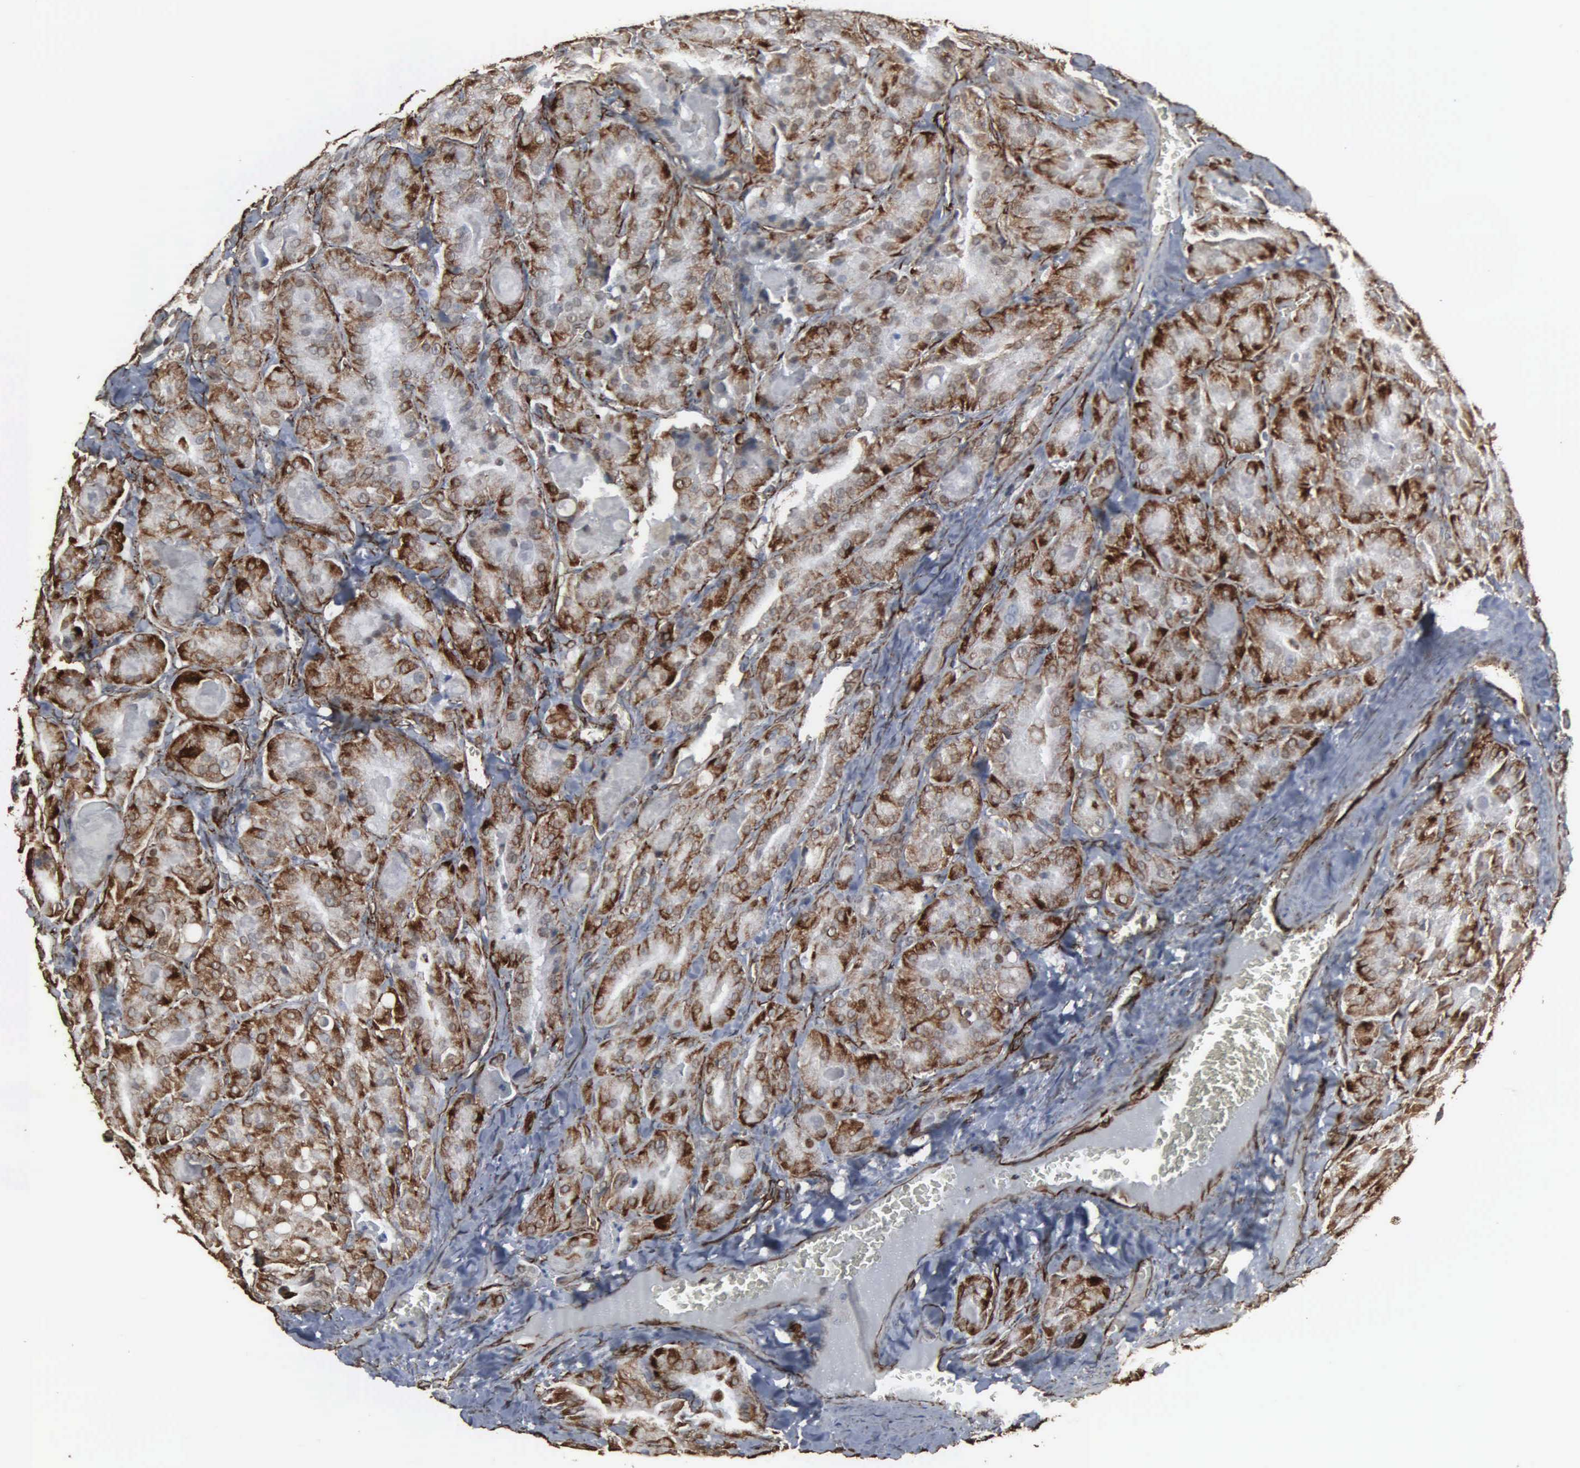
{"staining": {"intensity": "moderate", "quantity": "25%-75%", "location": "cytoplasmic/membranous,nuclear"}, "tissue": "thyroid cancer", "cell_type": "Tumor cells", "image_type": "cancer", "snomed": [{"axis": "morphology", "description": "Carcinoma, NOS"}, {"axis": "topography", "description": "Thyroid gland"}], "caption": "Protein staining by immunohistochemistry (IHC) shows moderate cytoplasmic/membranous and nuclear positivity in about 25%-75% of tumor cells in thyroid cancer (carcinoma).", "gene": "CCNE1", "patient": {"sex": "male", "age": 76}}